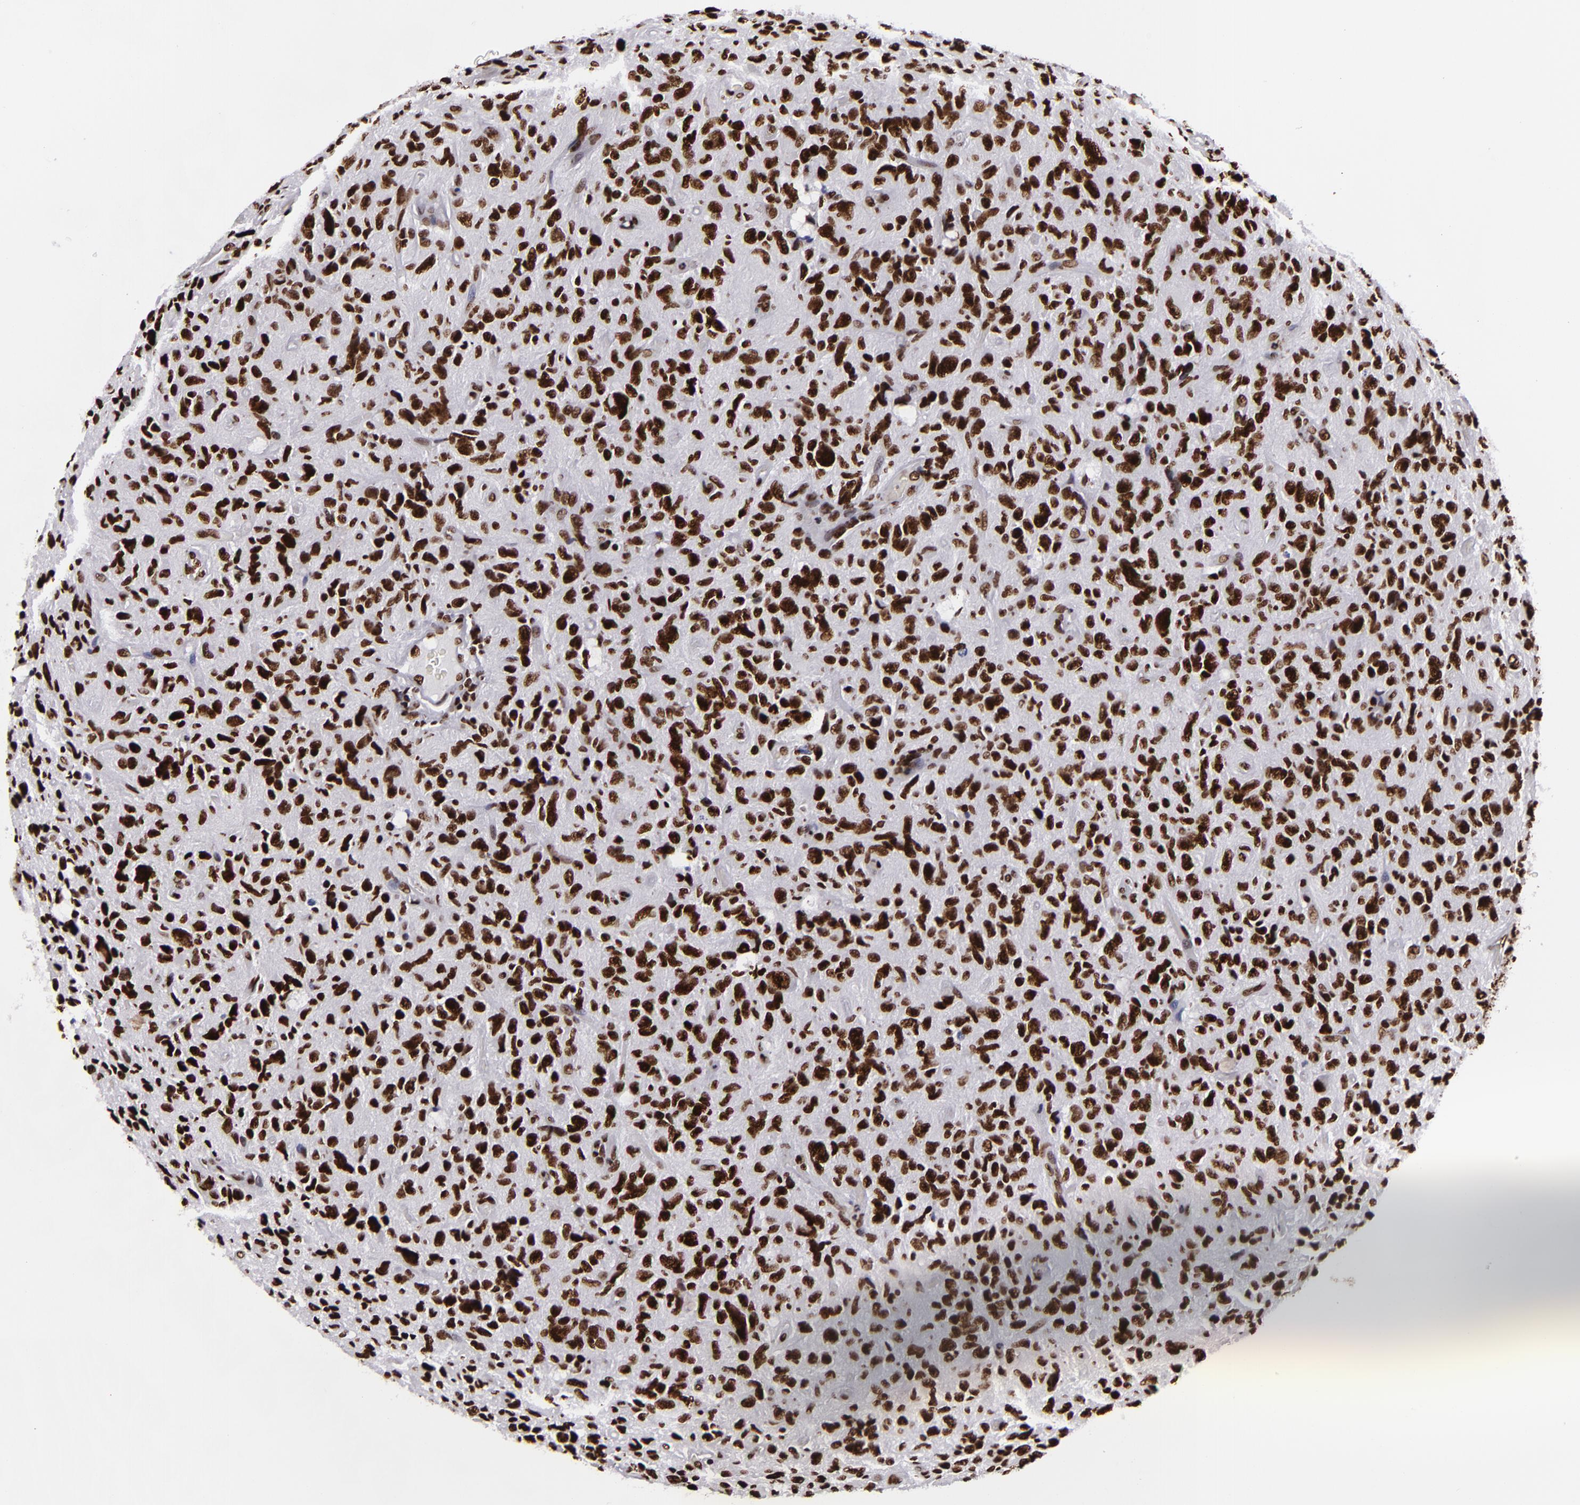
{"staining": {"intensity": "strong", "quantity": ">75%", "location": "nuclear"}, "tissue": "glioma", "cell_type": "Tumor cells", "image_type": "cancer", "snomed": [{"axis": "morphology", "description": "Glioma, malignant, High grade"}, {"axis": "topography", "description": "Brain"}], "caption": "Approximately >75% of tumor cells in human high-grade glioma (malignant) reveal strong nuclear protein expression as visualized by brown immunohistochemical staining.", "gene": "SAFB", "patient": {"sex": "female", "age": 60}}